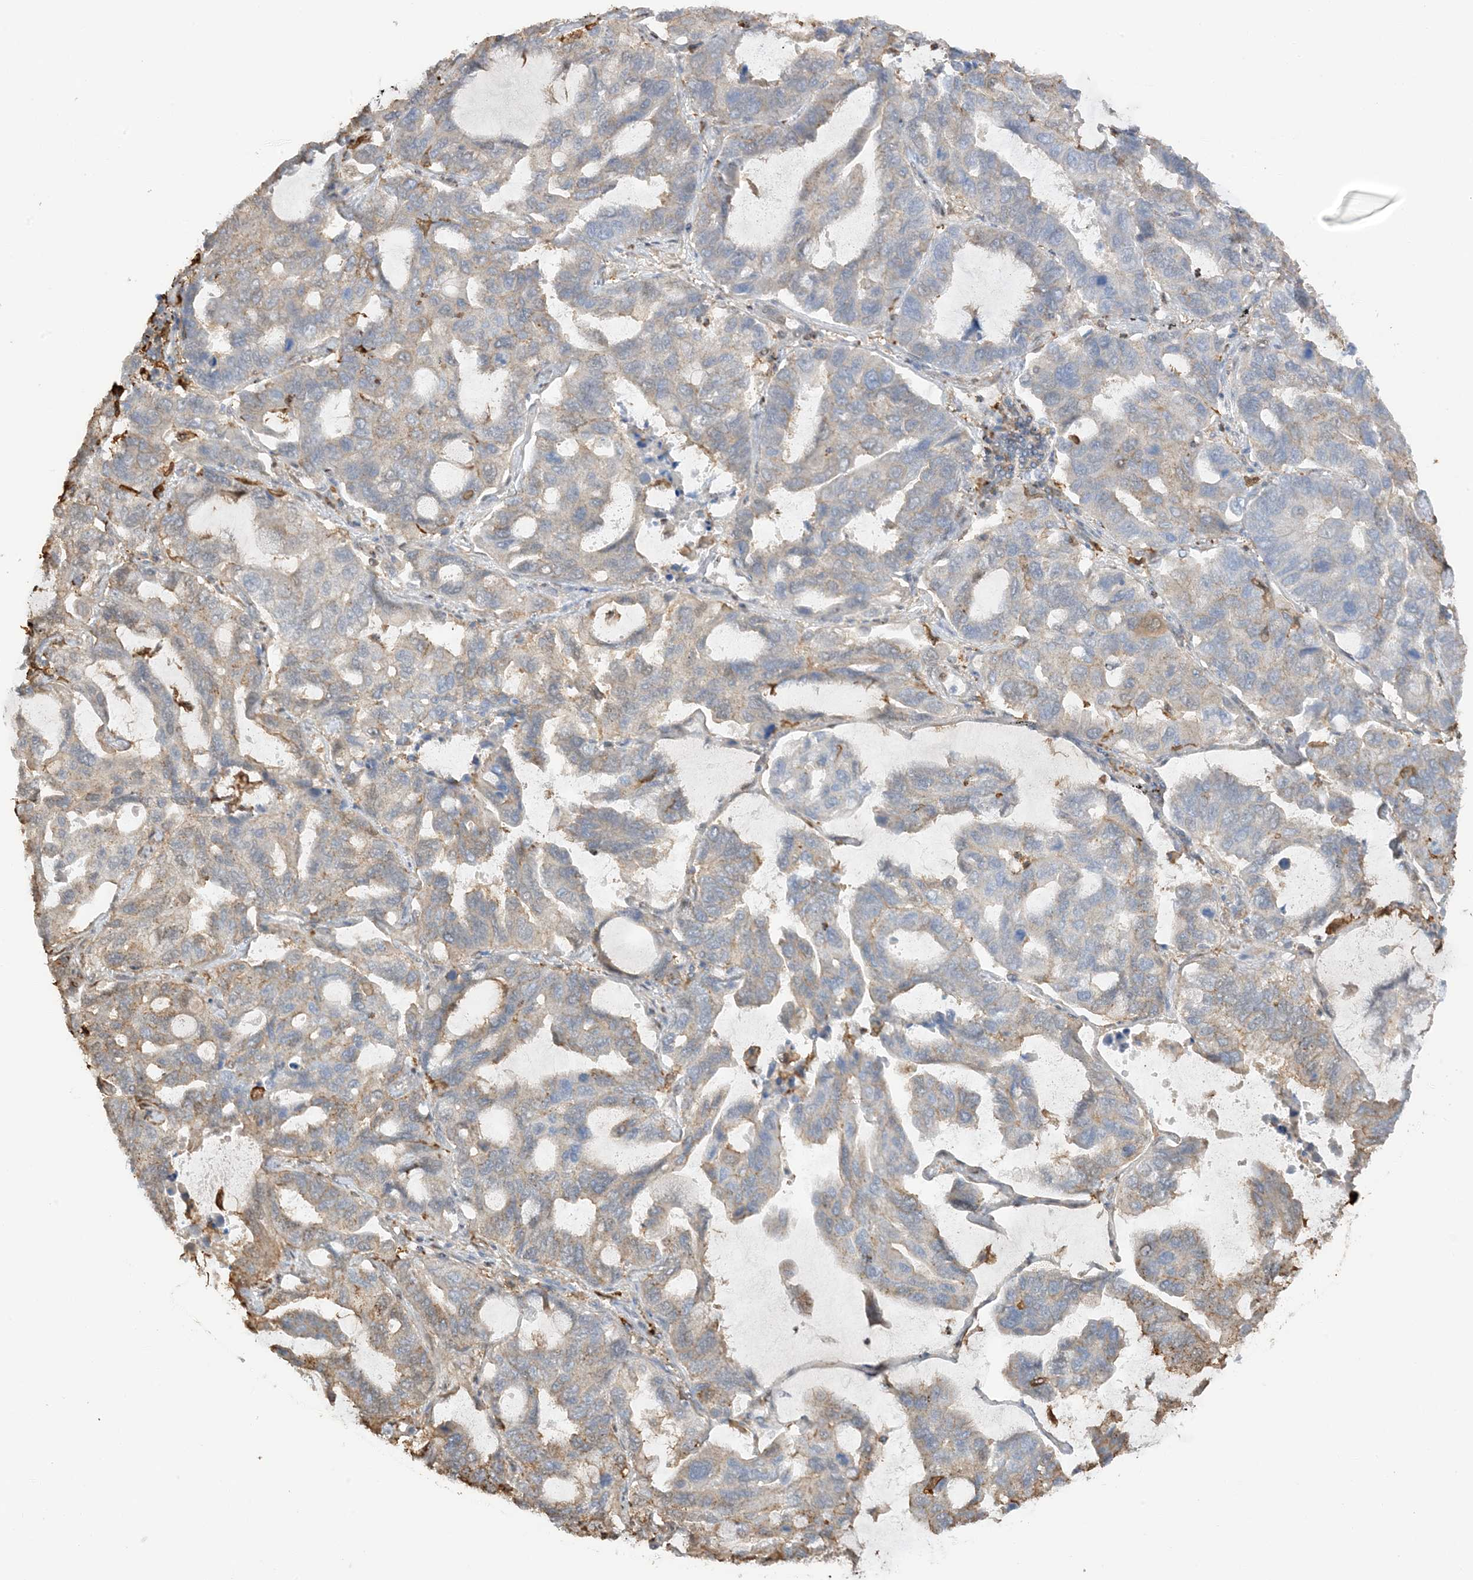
{"staining": {"intensity": "weak", "quantity": "<25%", "location": "cytoplasmic/membranous"}, "tissue": "lung cancer", "cell_type": "Tumor cells", "image_type": "cancer", "snomed": [{"axis": "morphology", "description": "Adenocarcinoma, NOS"}, {"axis": "topography", "description": "Lung"}], "caption": "A micrograph of human lung cancer is negative for staining in tumor cells.", "gene": "PHACTR2", "patient": {"sex": "male", "age": 64}}